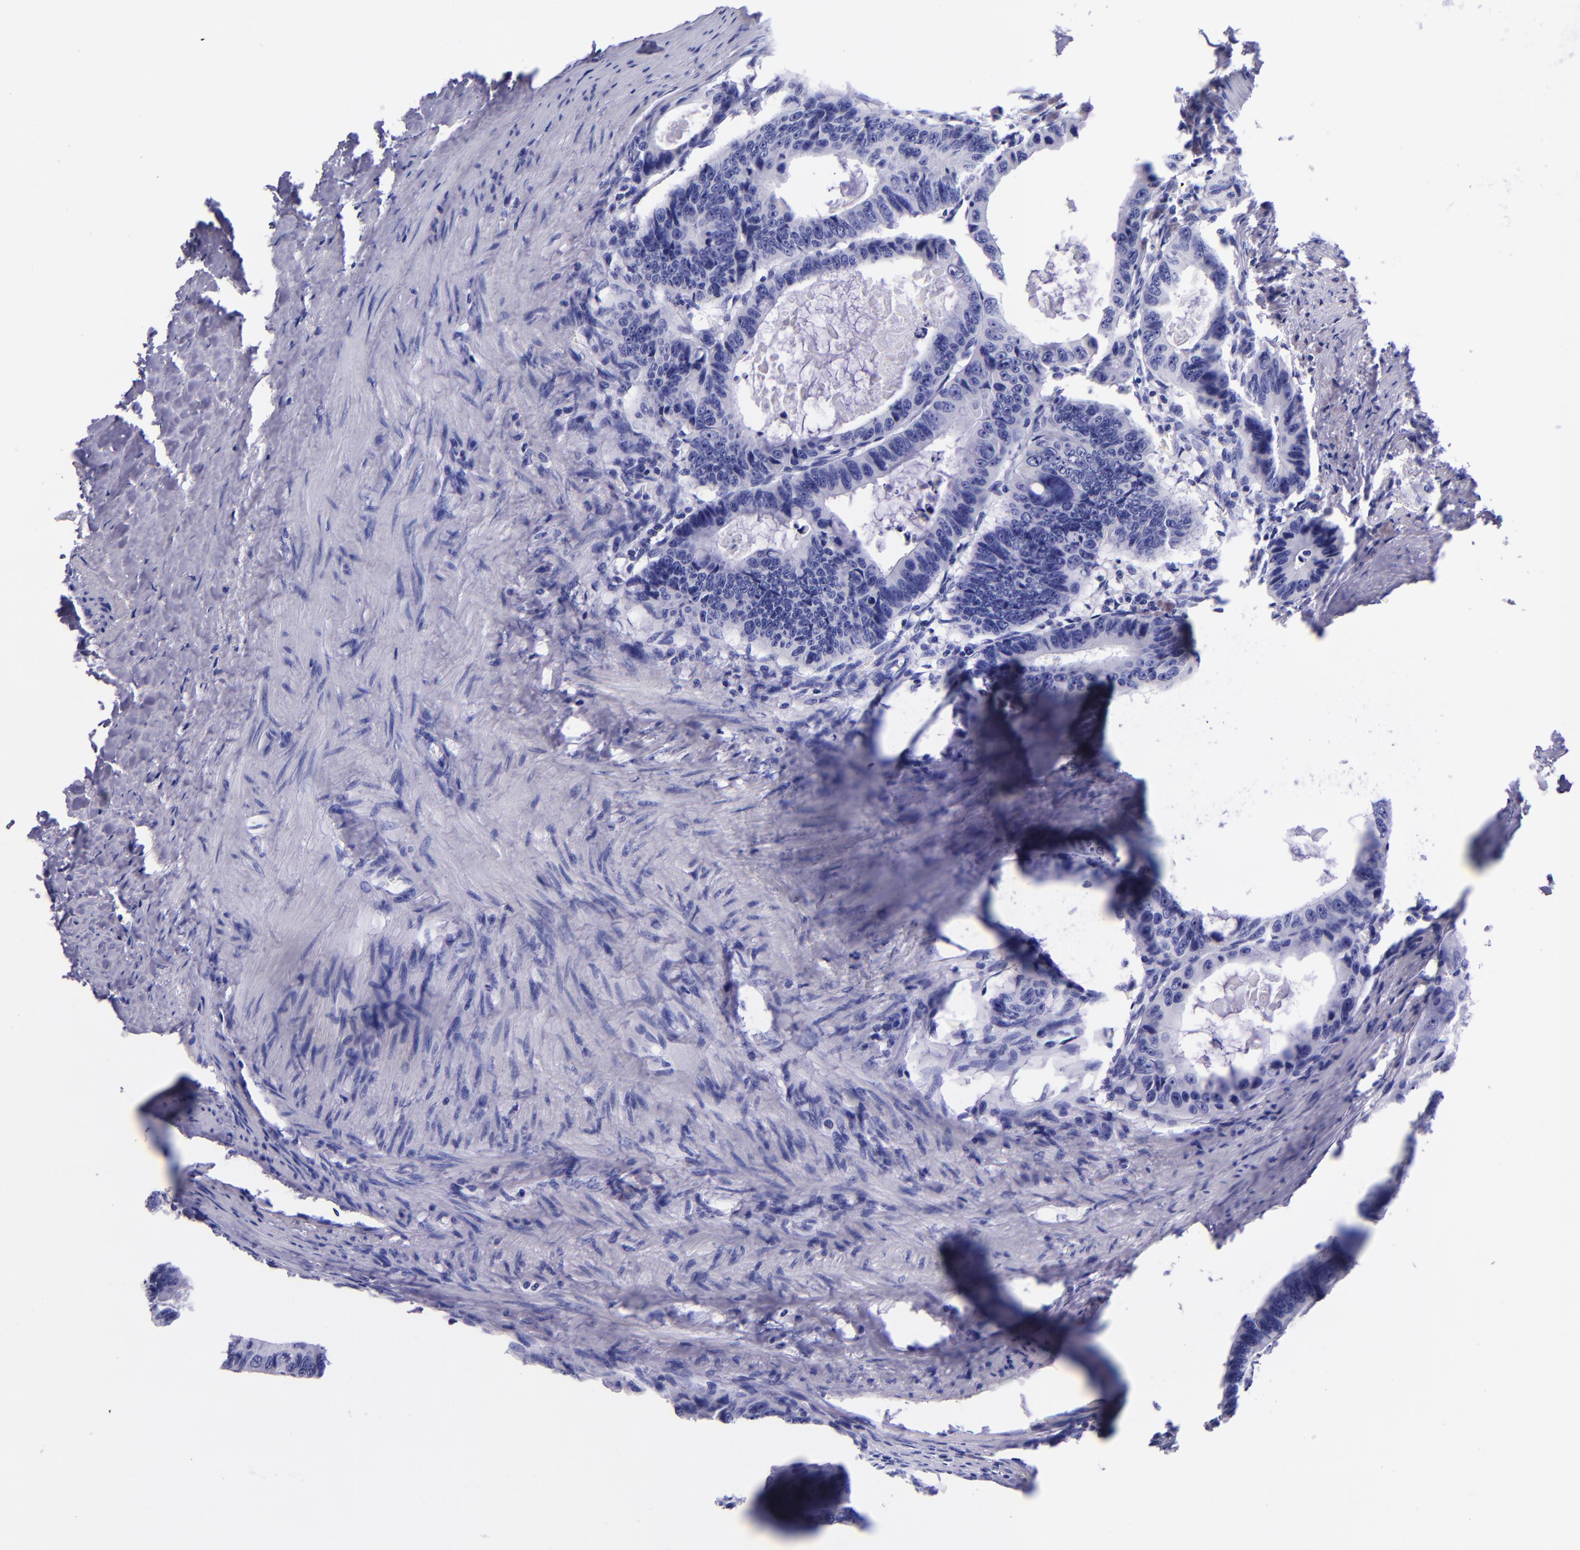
{"staining": {"intensity": "negative", "quantity": "none", "location": "none"}, "tissue": "colorectal cancer", "cell_type": "Tumor cells", "image_type": "cancer", "snomed": [{"axis": "morphology", "description": "Adenocarcinoma, NOS"}, {"axis": "topography", "description": "Colon"}], "caption": "Protein analysis of colorectal cancer displays no significant positivity in tumor cells.", "gene": "MBP", "patient": {"sex": "female", "age": 55}}